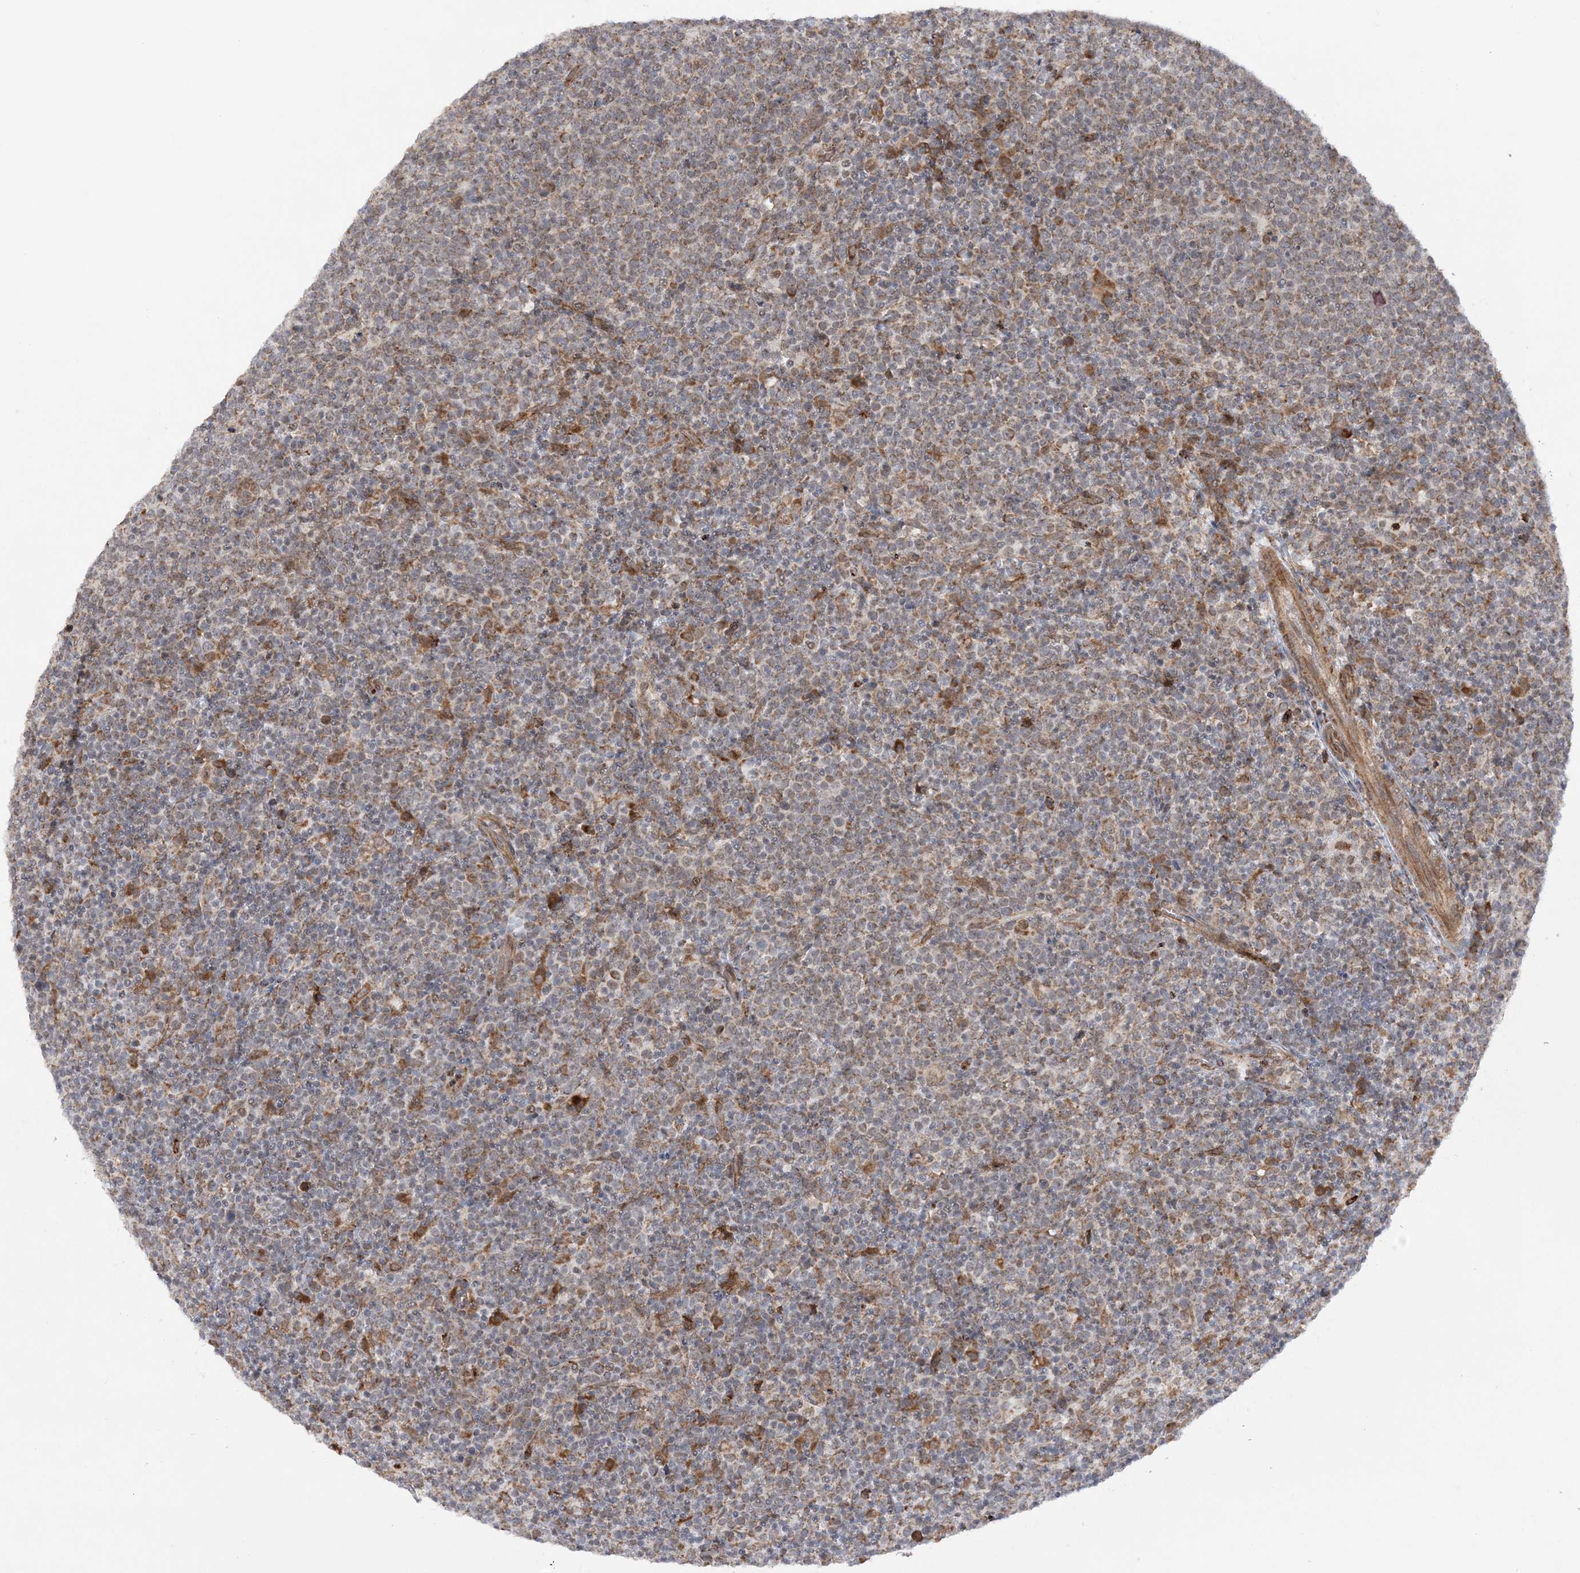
{"staining": {"intensity": "moderate", "quantity": "25%-75%", "location": "cytoplasmic/membranous"}, "tissue": "lymphoma", "cell_type": "Tumor cells", "image_type": "cancer", "snomed": [{"axis": "morphology", "description": "Malignant lymphoma, non-Hodgkin's type, High grade"}, {"axis": "topography", "description": "Lymph node"}], "caption": "A high-resolution histopathology image shows immunohistochemistry (IHC) staining of lymphoma, which exhibits moderate cytoplasmic/membranous staining in about 25%-75% of tumor cells.", "gene": "MRPL47", "patient": {"sex": "male", "age": 61}}